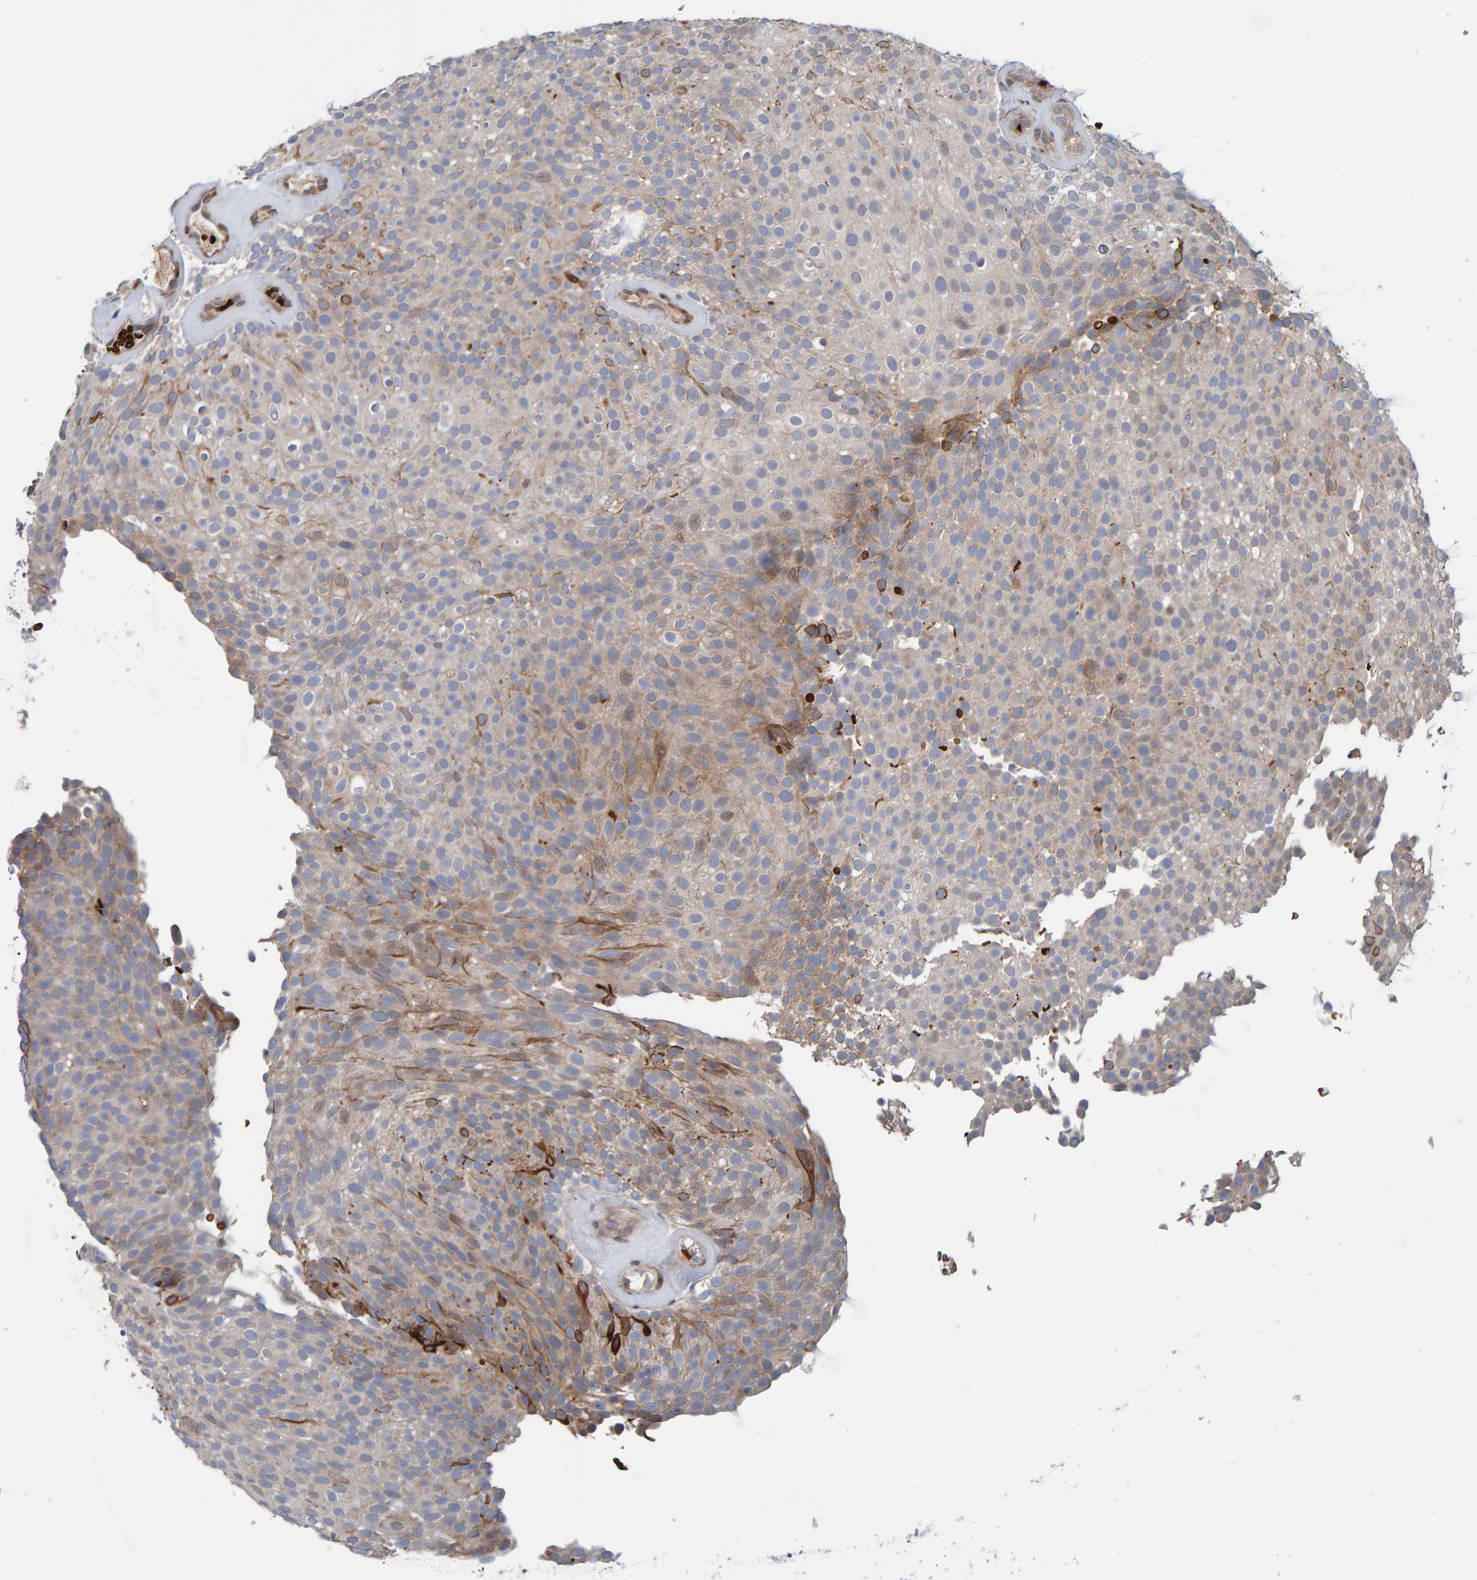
{"staining": {"intensity": "moderate", "quantity": "25%-75%", "location": "cytoplasmic/membranous"}, "tissue": "urothelial cancer", "cell_type": "Tumor cells", "image_type": "cancer", "snomed": [{"axis": "morphology", "description": "Urothelial carcinoma, Low grade"}, {"axis": "topography", "description": "Urinary bladder"}], "caption": "Moderate cytoplasmic/membranous staining for a protein is present in approximately 25%-75% of tumor cells of urothelial carcinoma (low-grade) using IHC.", "gene": "MFSD6L", "patient": {"sex": "male", "age": 78}}